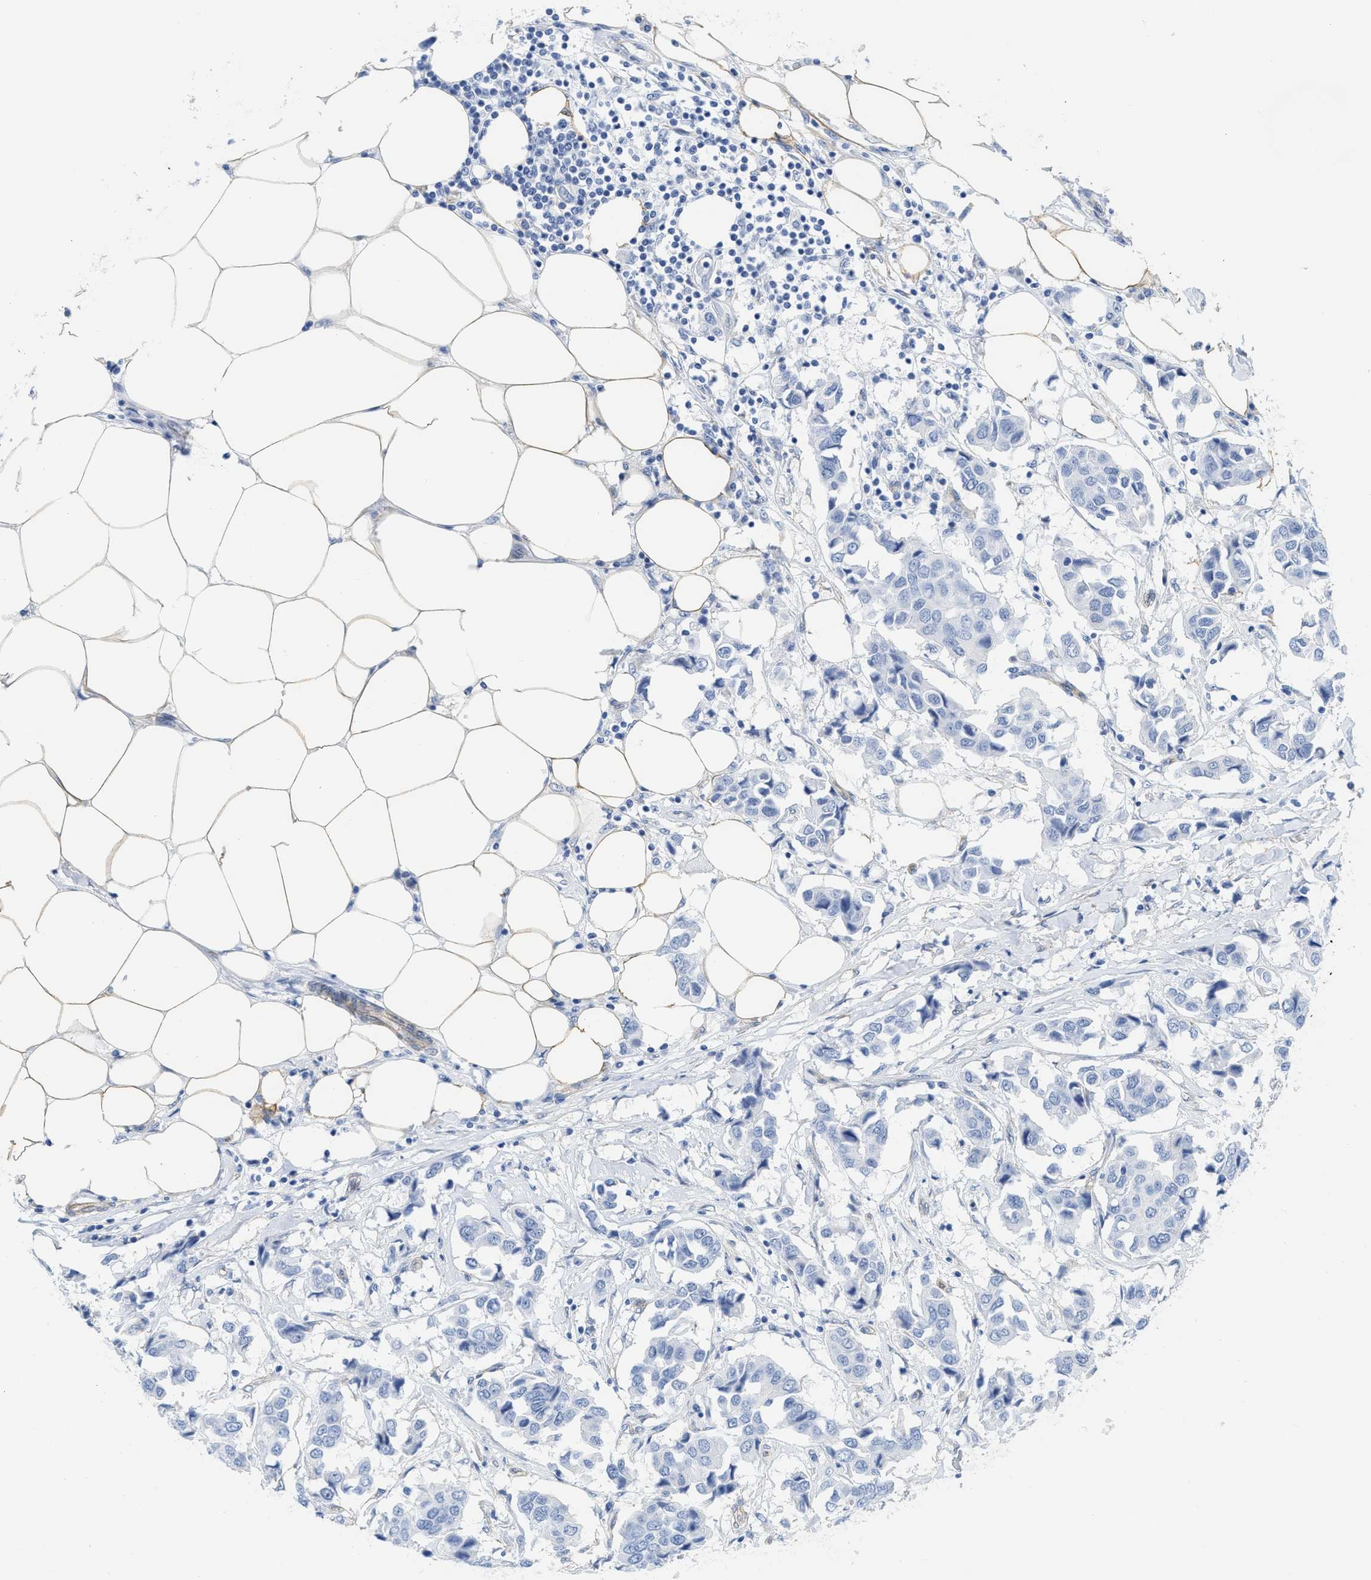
{"staining": {"intensity": "negative", "quantity": "none", "location": "none"}, "tissue": "breast cancer", "cell_type": "Tumor cells", "image_type": "cancer", "snomed": [{"axis": "morphology", "description": "Duct carcinoma"}, {"axis": "topography", "description": "Breast"}], "caption": "IHC image of human breast cancer (infiltrating ductal carcinoma) stained for a protein (brown), which displays no positivity in tumor cells. (Immunohistochemistry, brightfield microscopy, high magnification).", "gene": "TUB", "patient": {"sex": "female", "age": 80}}